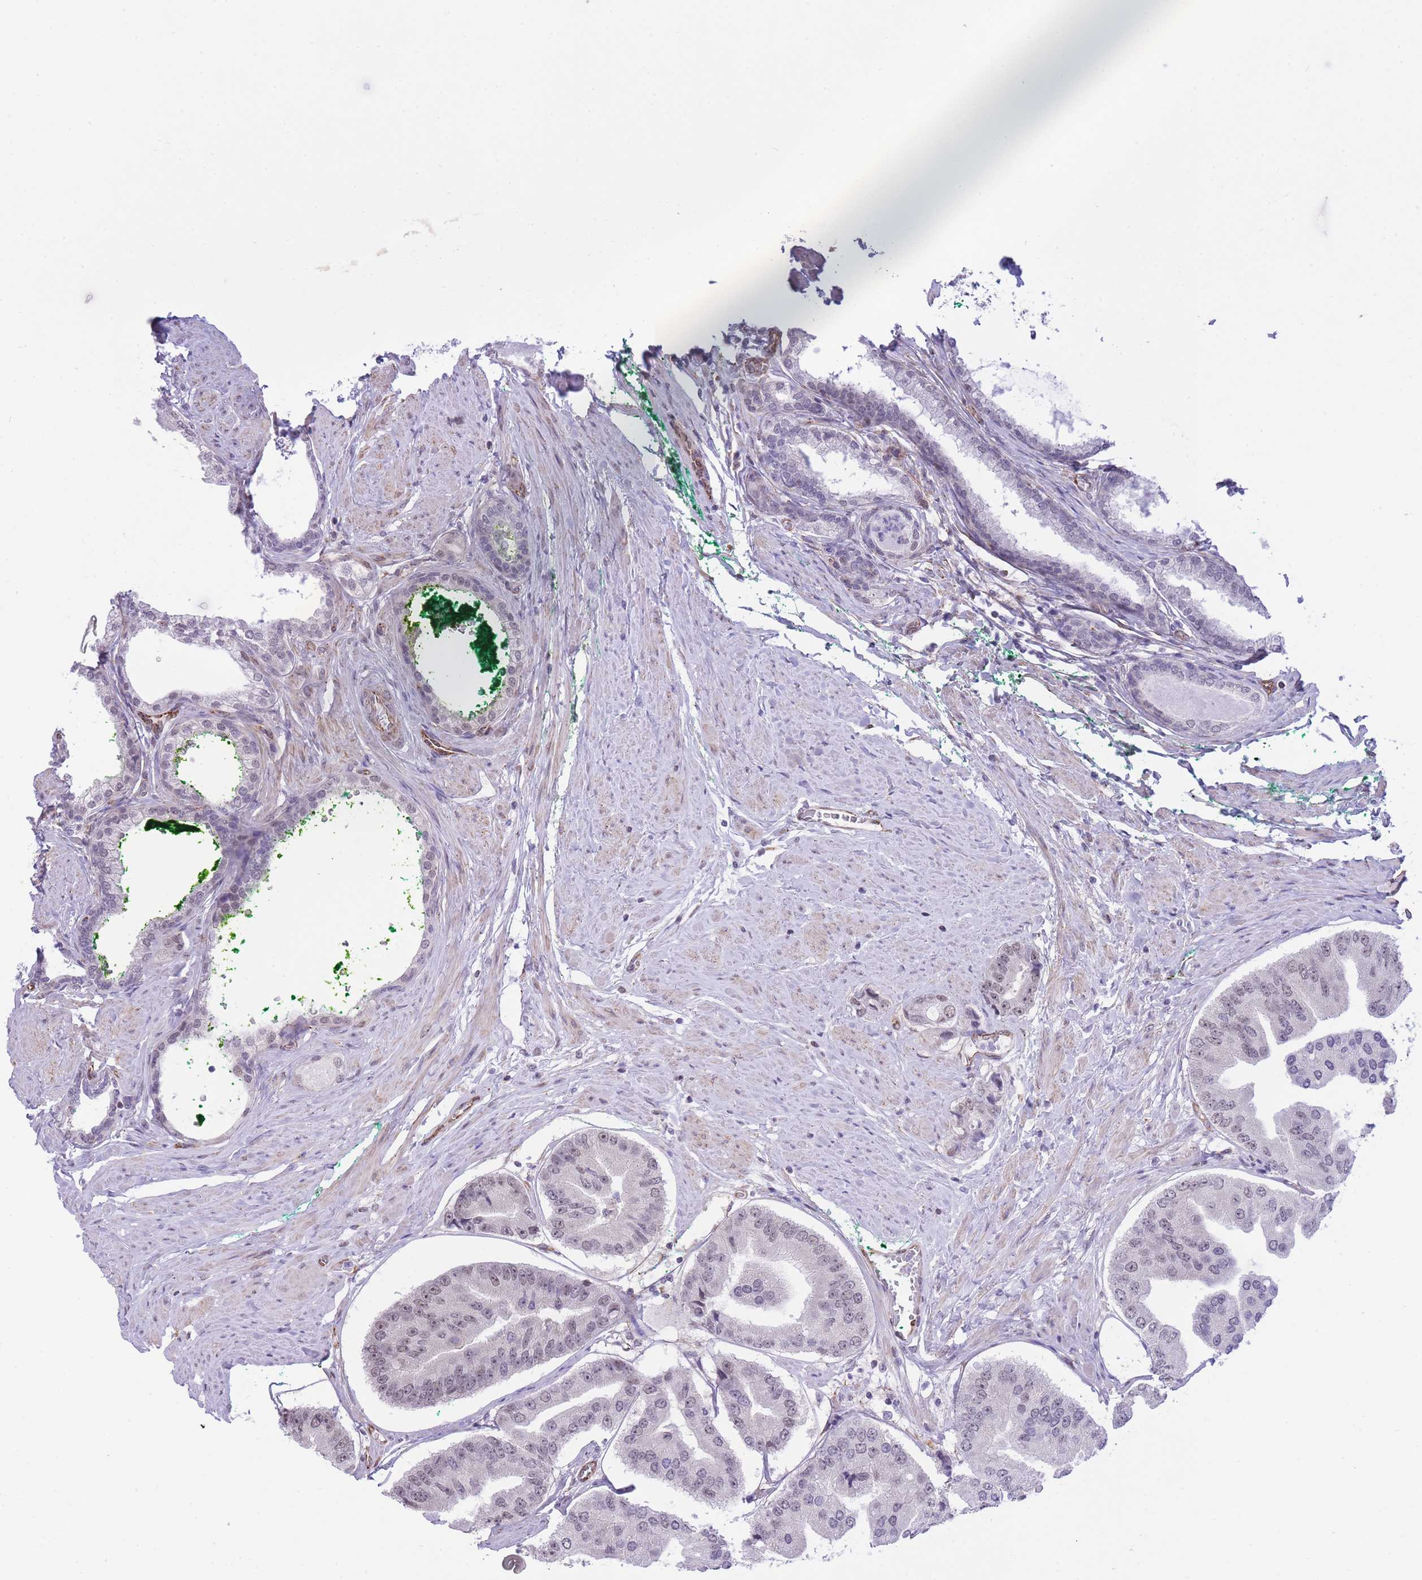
{"staining": {"intensity": "negative", "quantity": "none", "location": "none"}, "tissue": "prostate cancer", "cell_type": "Tumor cells", "image_type": "cancer", "snomed": [{"axis": "morphology", "description": "Adenocarcinoma, High grade"}, {"axis": "topography", "description": "Prostate"}], "caption": "IHC of human prostate cancer demonstrates no positivity in tumor cells.", "gene": "PSG8", "patient": {"sex": "male", "age": 63}}